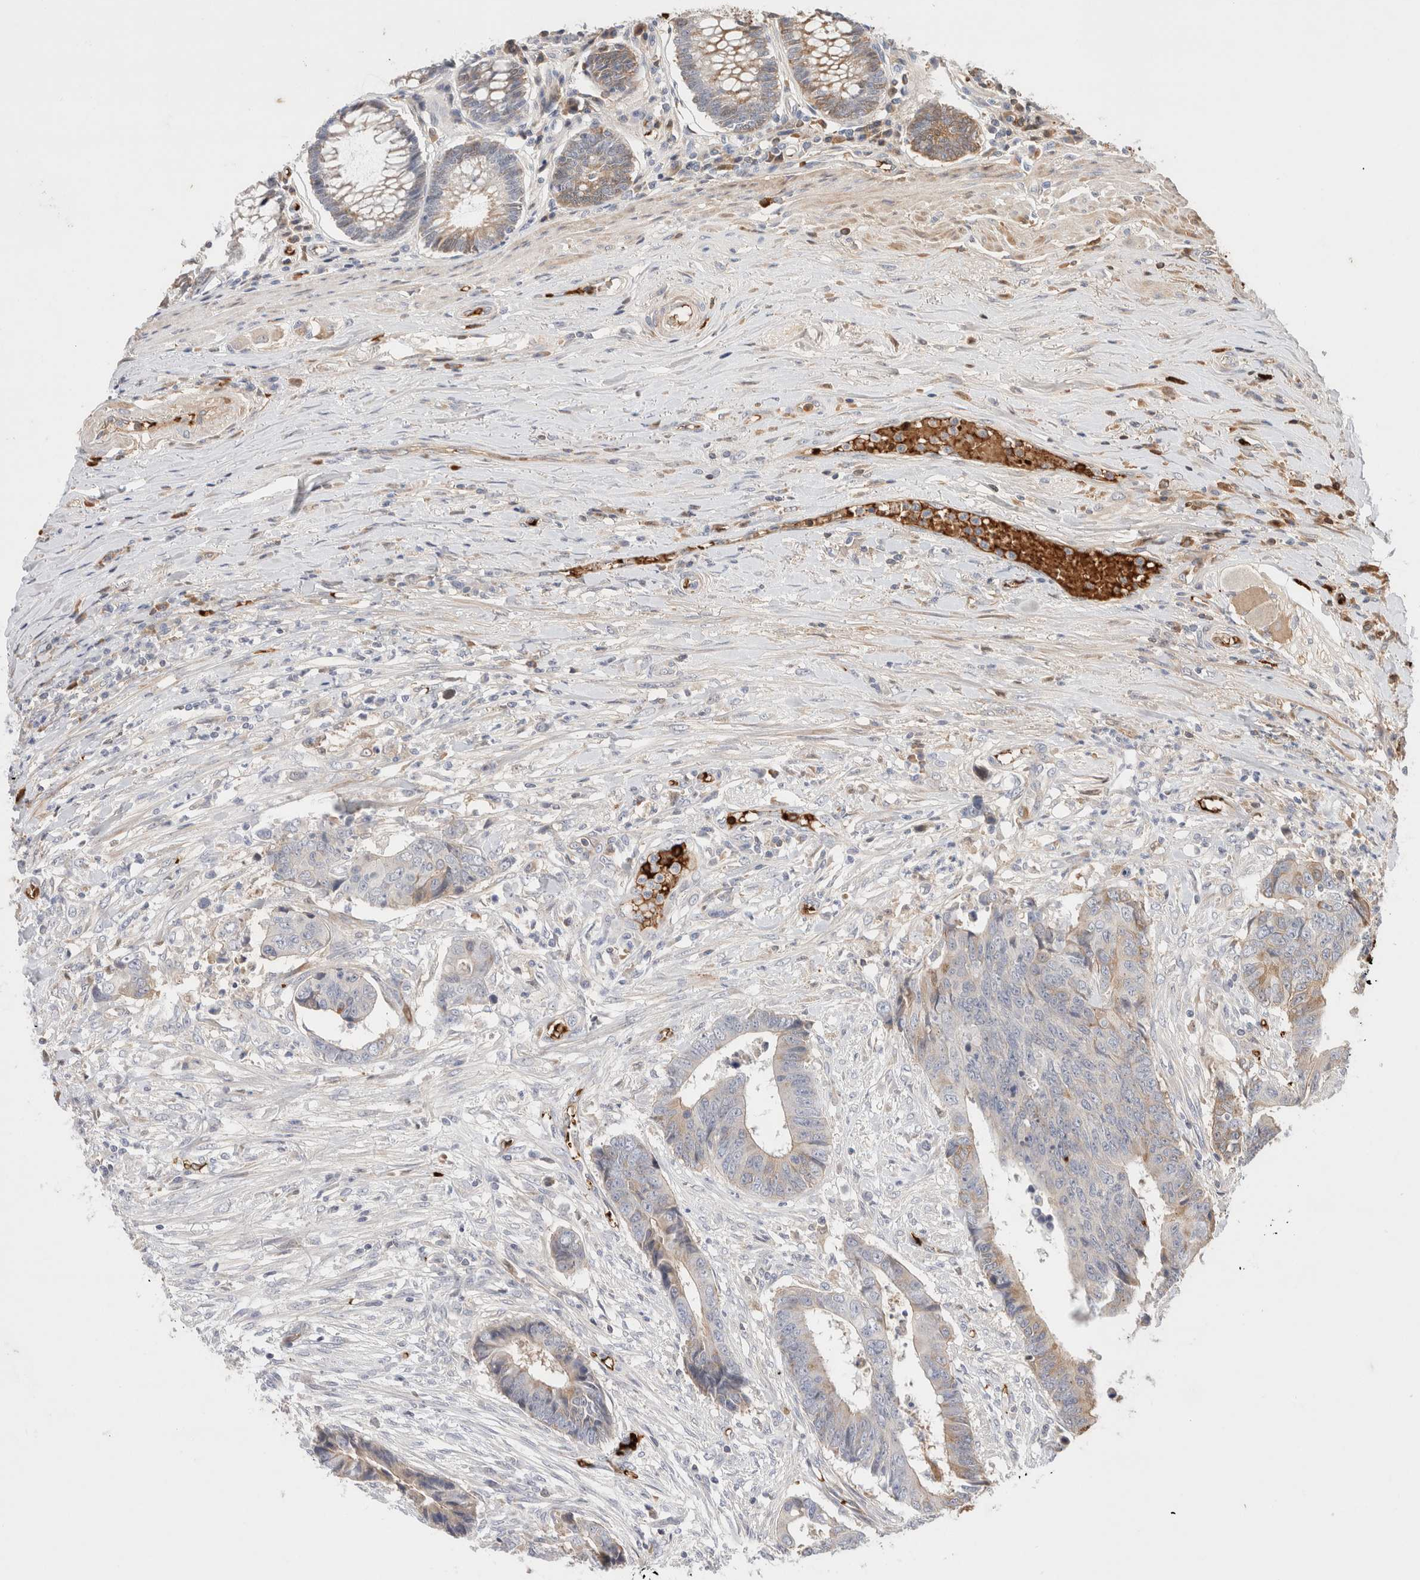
{"staining": {"intensity": "moderate", "quantity": "<25%", "location": "cytoplasmic/membranous"}, "tissue": "colorectal cancer", "cell_type": "Tumor cells", "image_type": "cancer", "snomed": [{"axis": "morphology", "description": "Adenocarcinoma, NOS"}, {"axis": "topography", "description": "Rectum"}], "caption": "IHC staining of colorectal cancer, which shows low levels of moderate cytoplasmic/membranous expression in about <25% of tumor cells indicating moderate cytoplasmic/membranous protein positivity. The staining was performed using DAB (brown) for protein detection and nuclei were counterstained in hematoxylin (blue).", "gene": "MST1", "patient": {"sex": "male", "age": 84}}